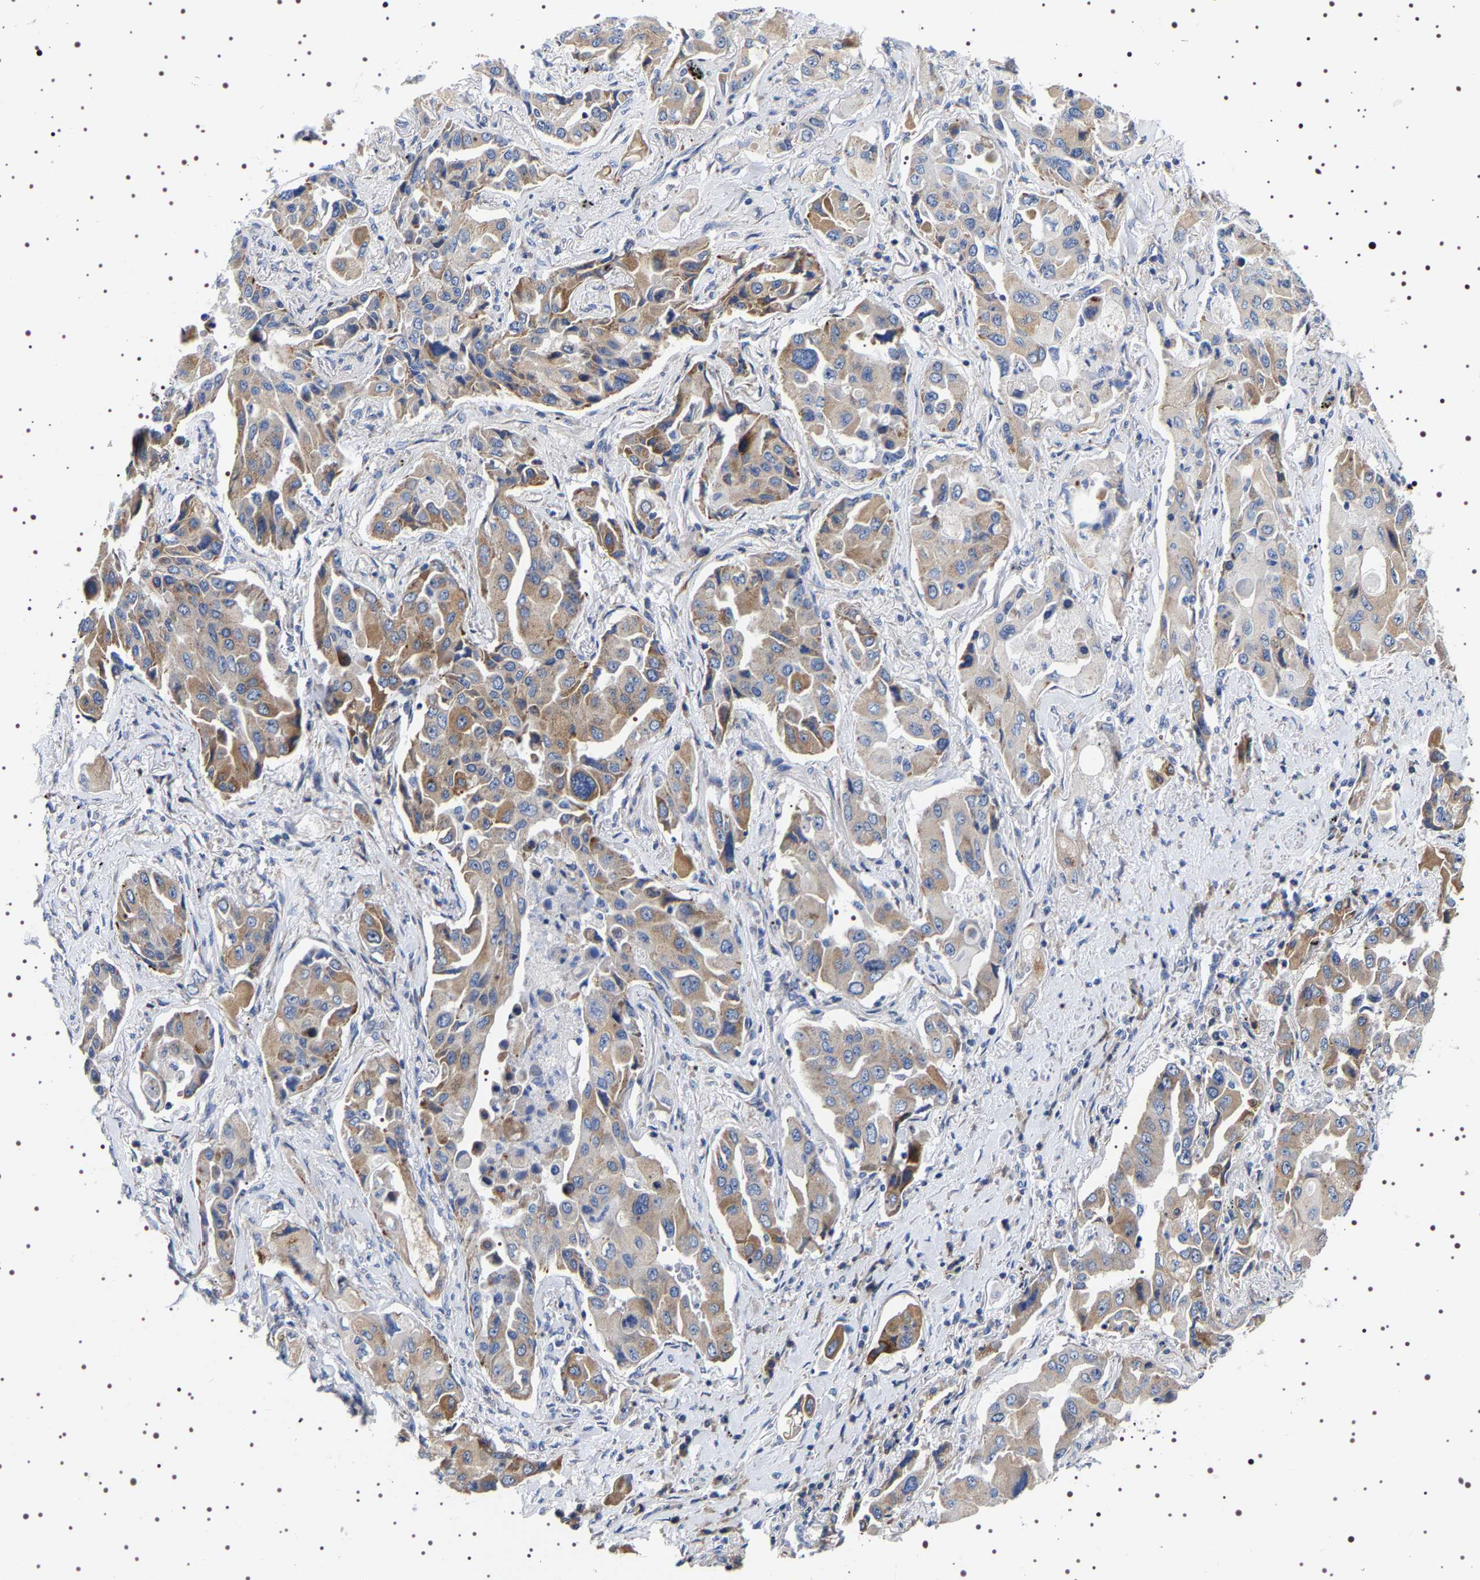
{"staining": {"intensity": "moderate", "quantity": ">75%", "location": "cytoplasmic/membranous"}, "tissue": "lung cancer", "cell_type": "Tumor cells", "image_type": "cancer", "snomed": [{"axis": "morphology", "description": "Adenocarcinoma, NOS"}, {"axis": "topography", "description": "Lung"}], "caption": "Immunohistochemical staining of human lung cancer (adenocarcinoma) exhibits medium levels of moderate cytoplasmic/membranous protein positivity in approximately >75% of tumor cells.", "gene": "SQLE", "patient": {"sex": "female", "age": 65}}